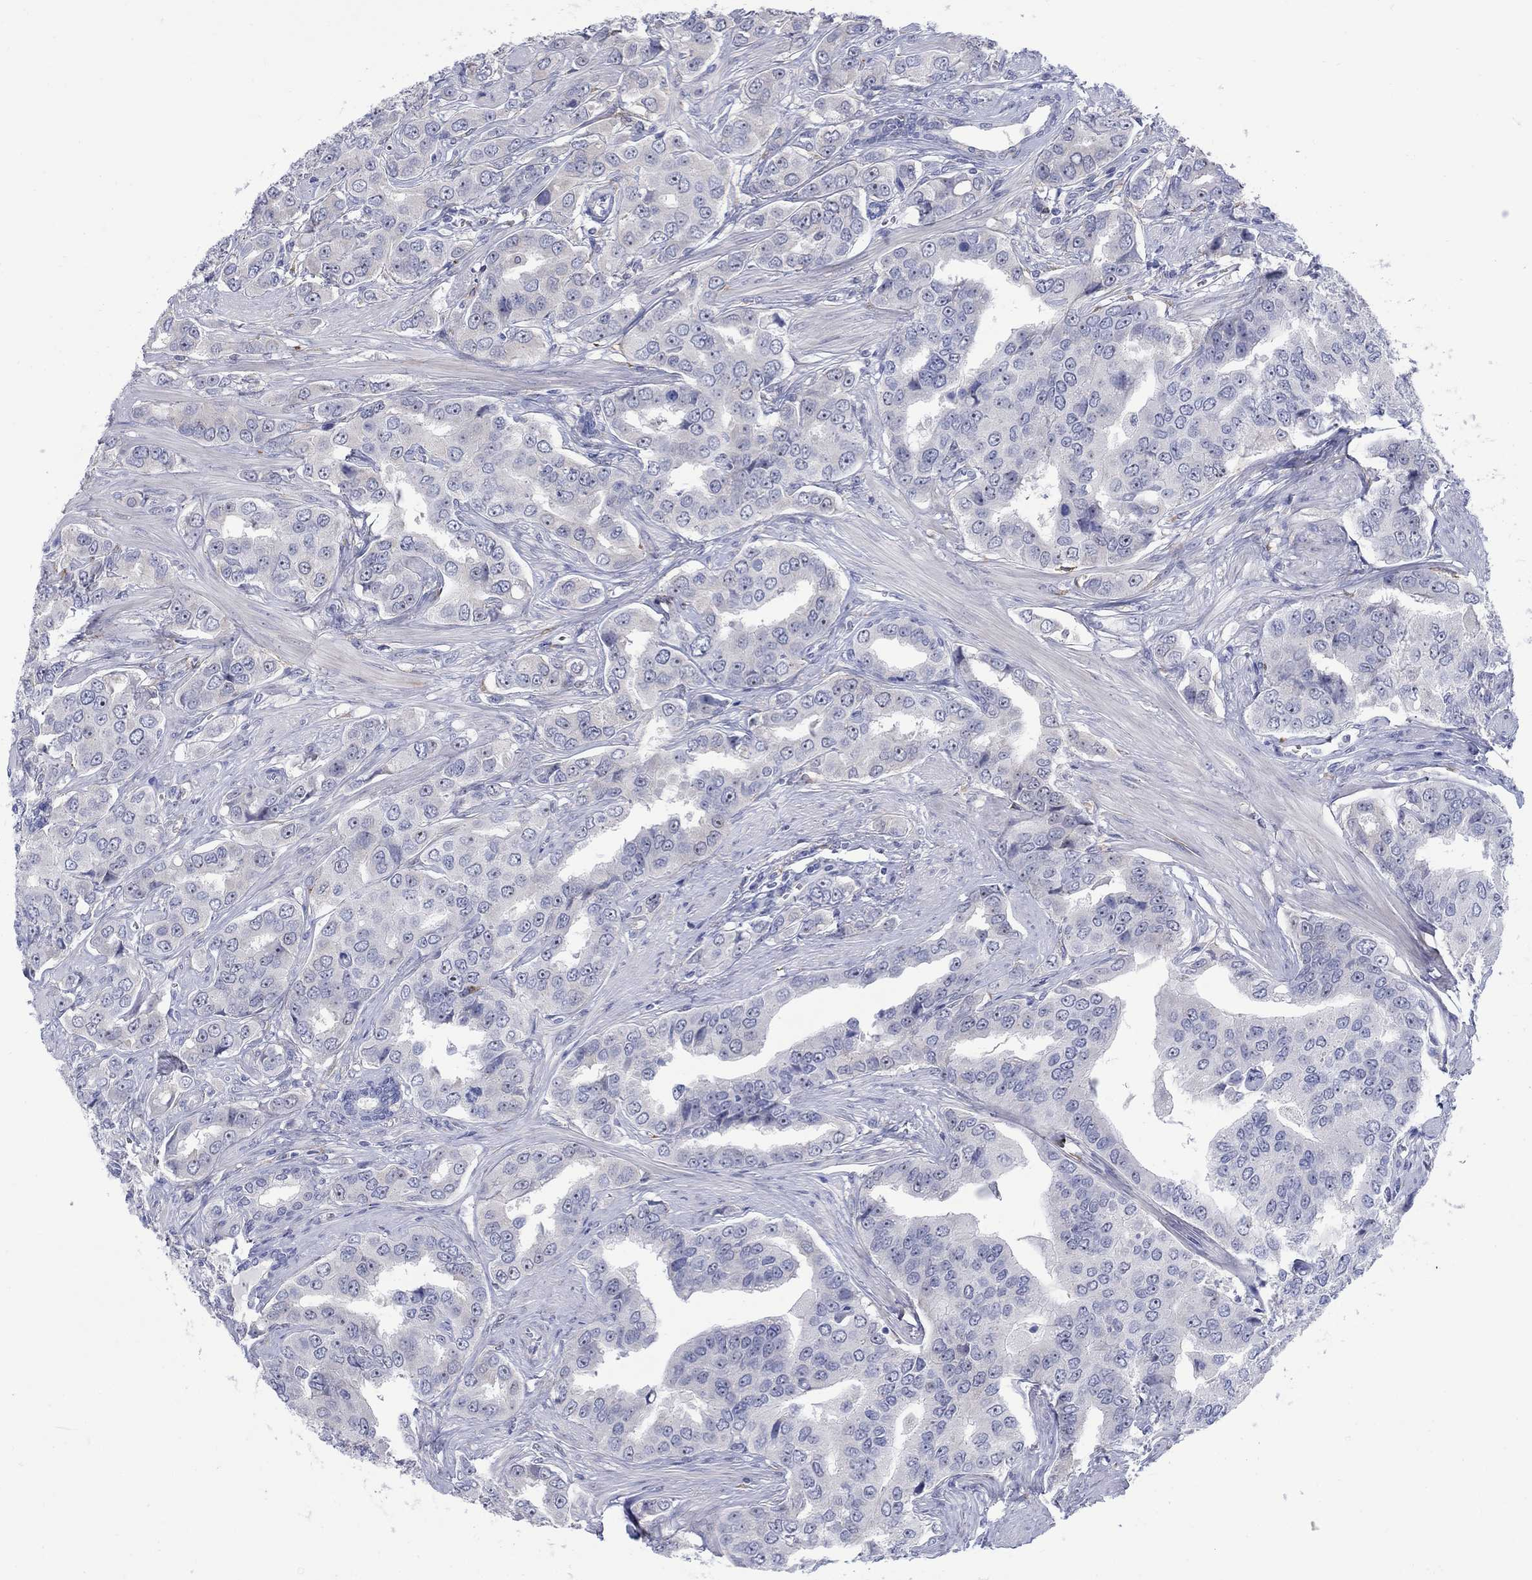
{"staining": {"intensity": "negative", "quantity": "none", "location": "none"}, "tissue": "prostate cancer", "cell_type": "Tumor cells", "image_type": "cancer", "snomed": [{"axis": "morphology", "description": "Adenocarcinoma, NOS"}, {"axis": "topography", "description": "Prostate and seminal vesicle, NOS"}, {"axis": "topography", "description": "Prostate"}], "caption": "A high-resolution image shows IHC staining of prostate cancer, which reveals no significant expression in tumor cells.", "gene": "REEP2", "patient": {"sex": "male", "age": 69}}